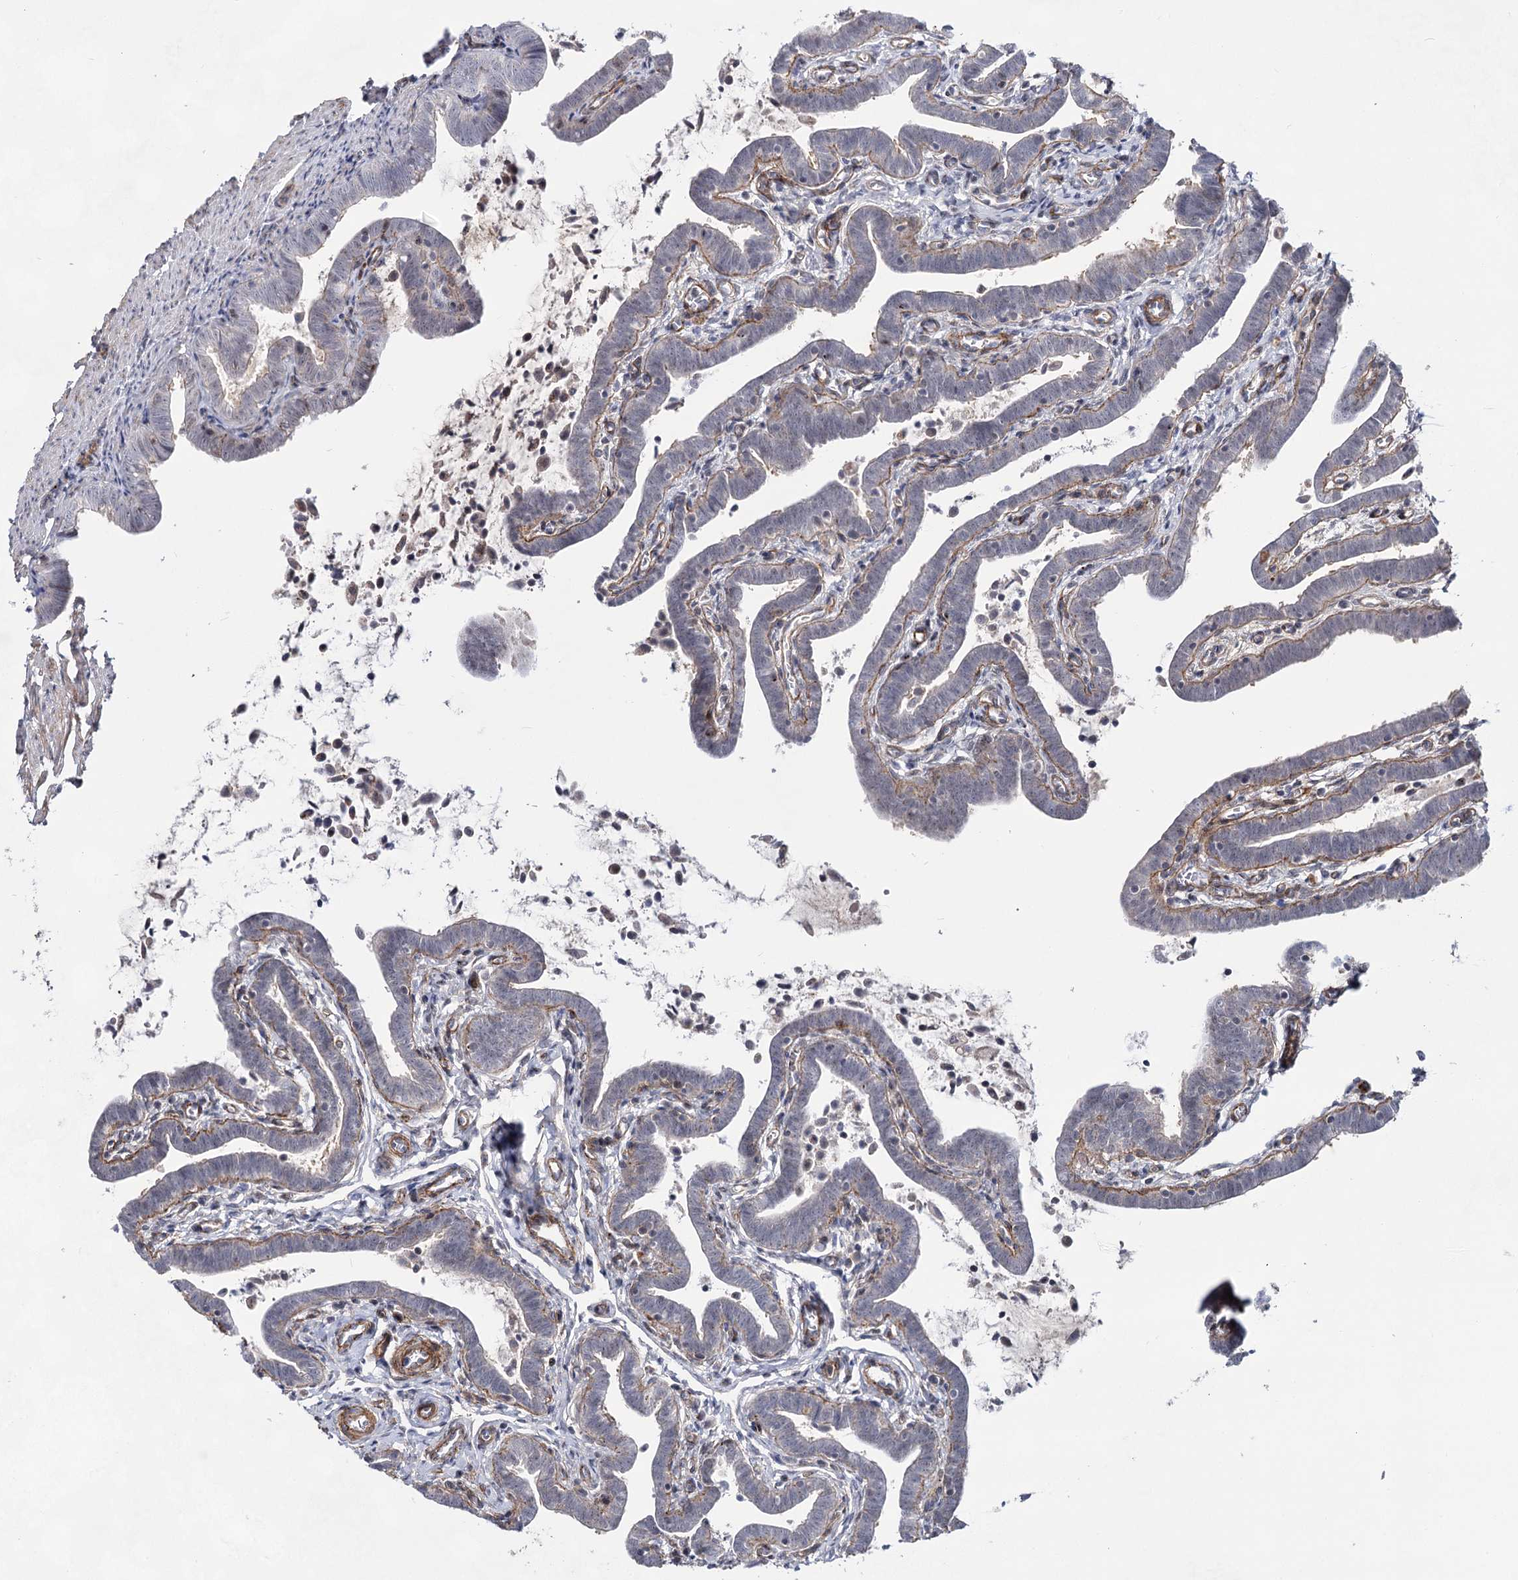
{"staining": {"intensity": "negative", "quantity": "none", "location": "none"}, "tissue": "fallopian tube", "cell_type": "Glandular cells", "image_type": "normal", "snomed": [{"axis": "morphology", "description": "Normal tissue, NOS"}, {"axis": "topography", "description": "Fallopian tube"}], "caption": "DAB (3,3'-diaminobenzidine) immunohistochemical staining of benign human fallopian tube shows no significant expression in glandular cells. Brightfield microscopy of immunohistochemistry stained with DAB (3,3'-diaminobenzidine) (brown) and hematoxylin (blue), captured at high magnification.", "gene": "ATL2", "patient": {"sex": "female", "age": 36}}